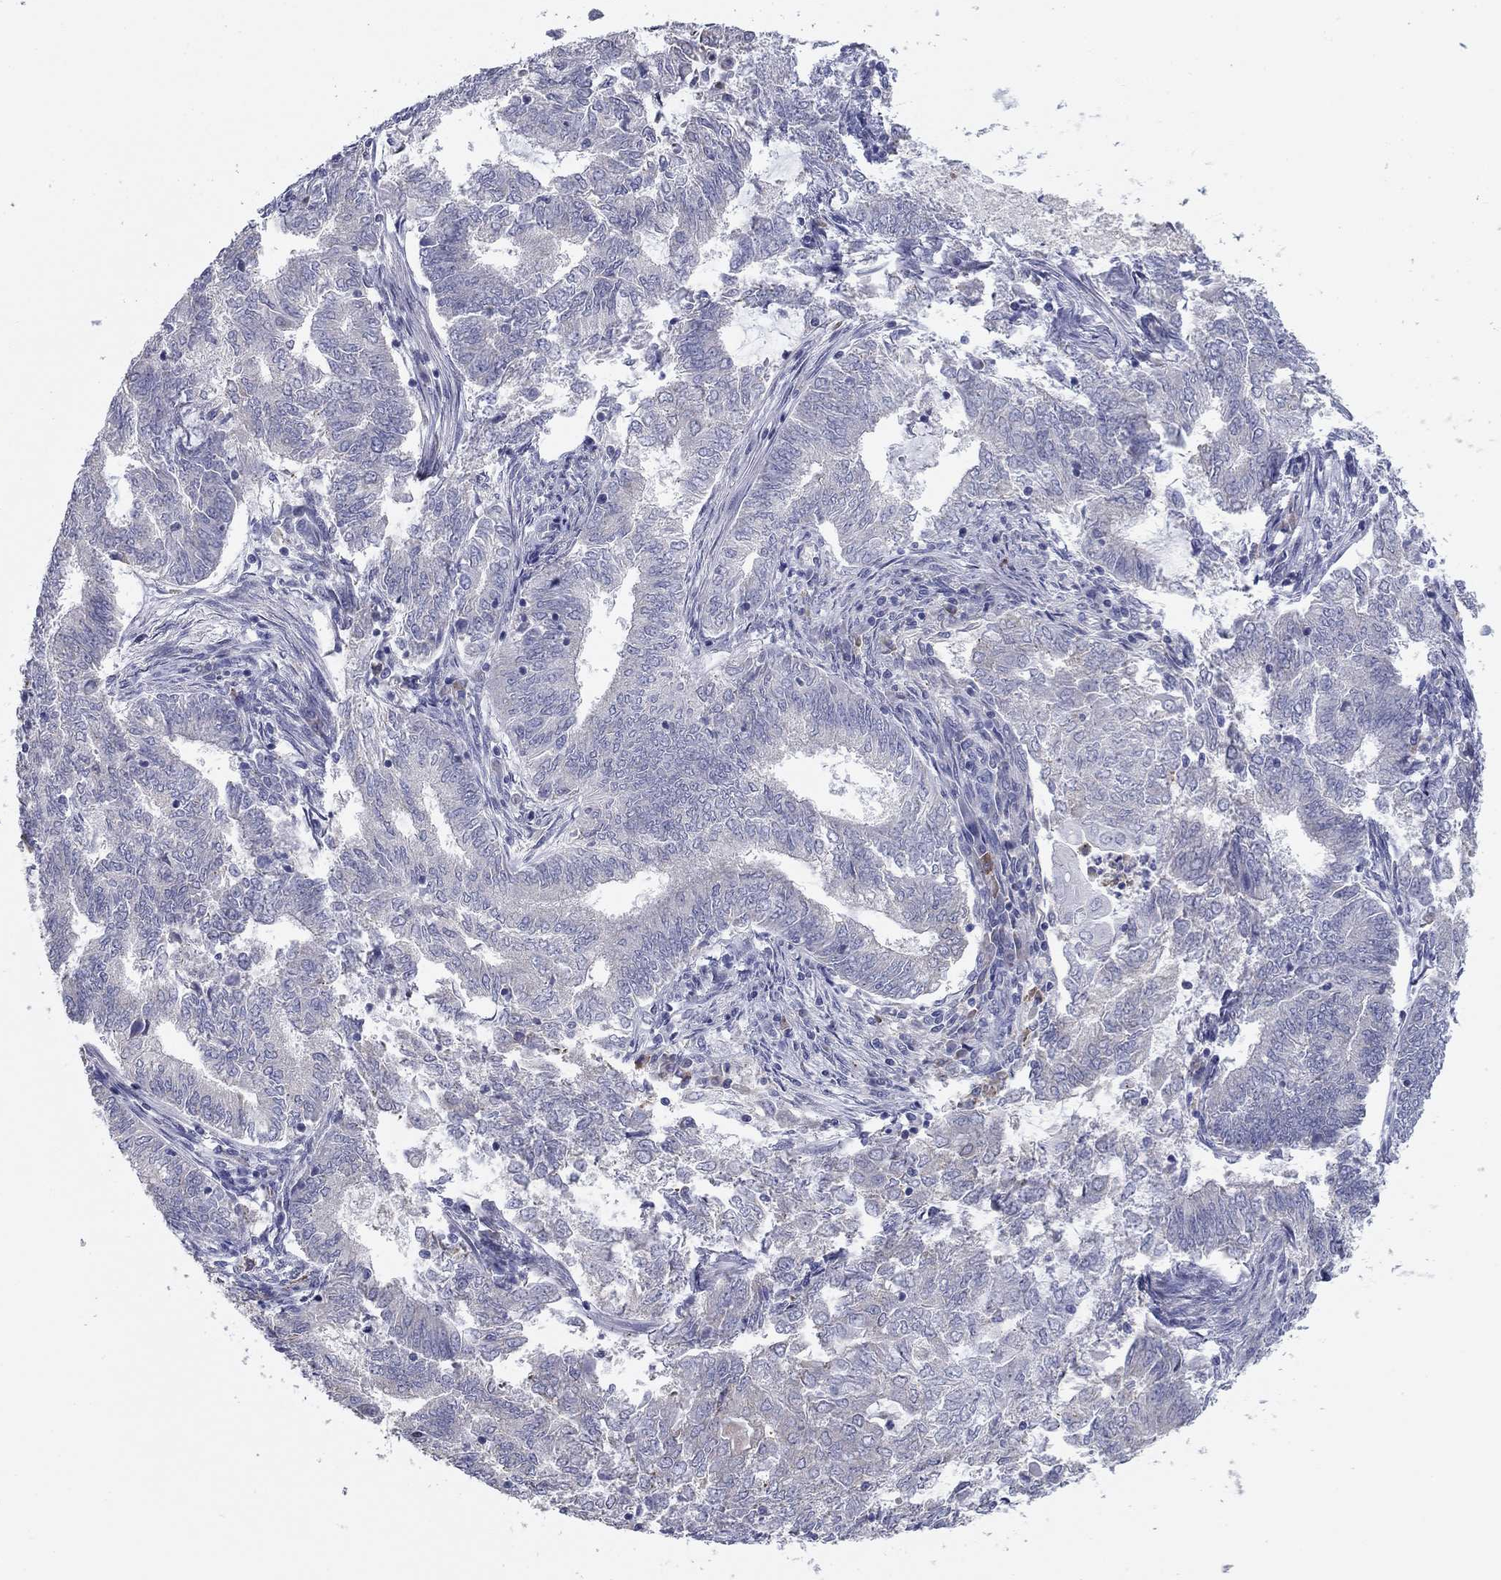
{"staining": {"intensity": "negative", "quantity": "none", "location": "none"}, "tissue": "endometrial cancer", "cell_type": "Tumor cells", "image_type": "cancer", "snomed": [{"axis": "morphology", "description": "Adenocarcinoma, NOS"}, {"axis": "topography", "description": "Endometrium"}], "caption": "Endometrial cancer was stained to show a protein in brown. There is no significant staining in tumor cells.", "gene": "GRK7", "patient": {"sex": "female", "age": 62}}